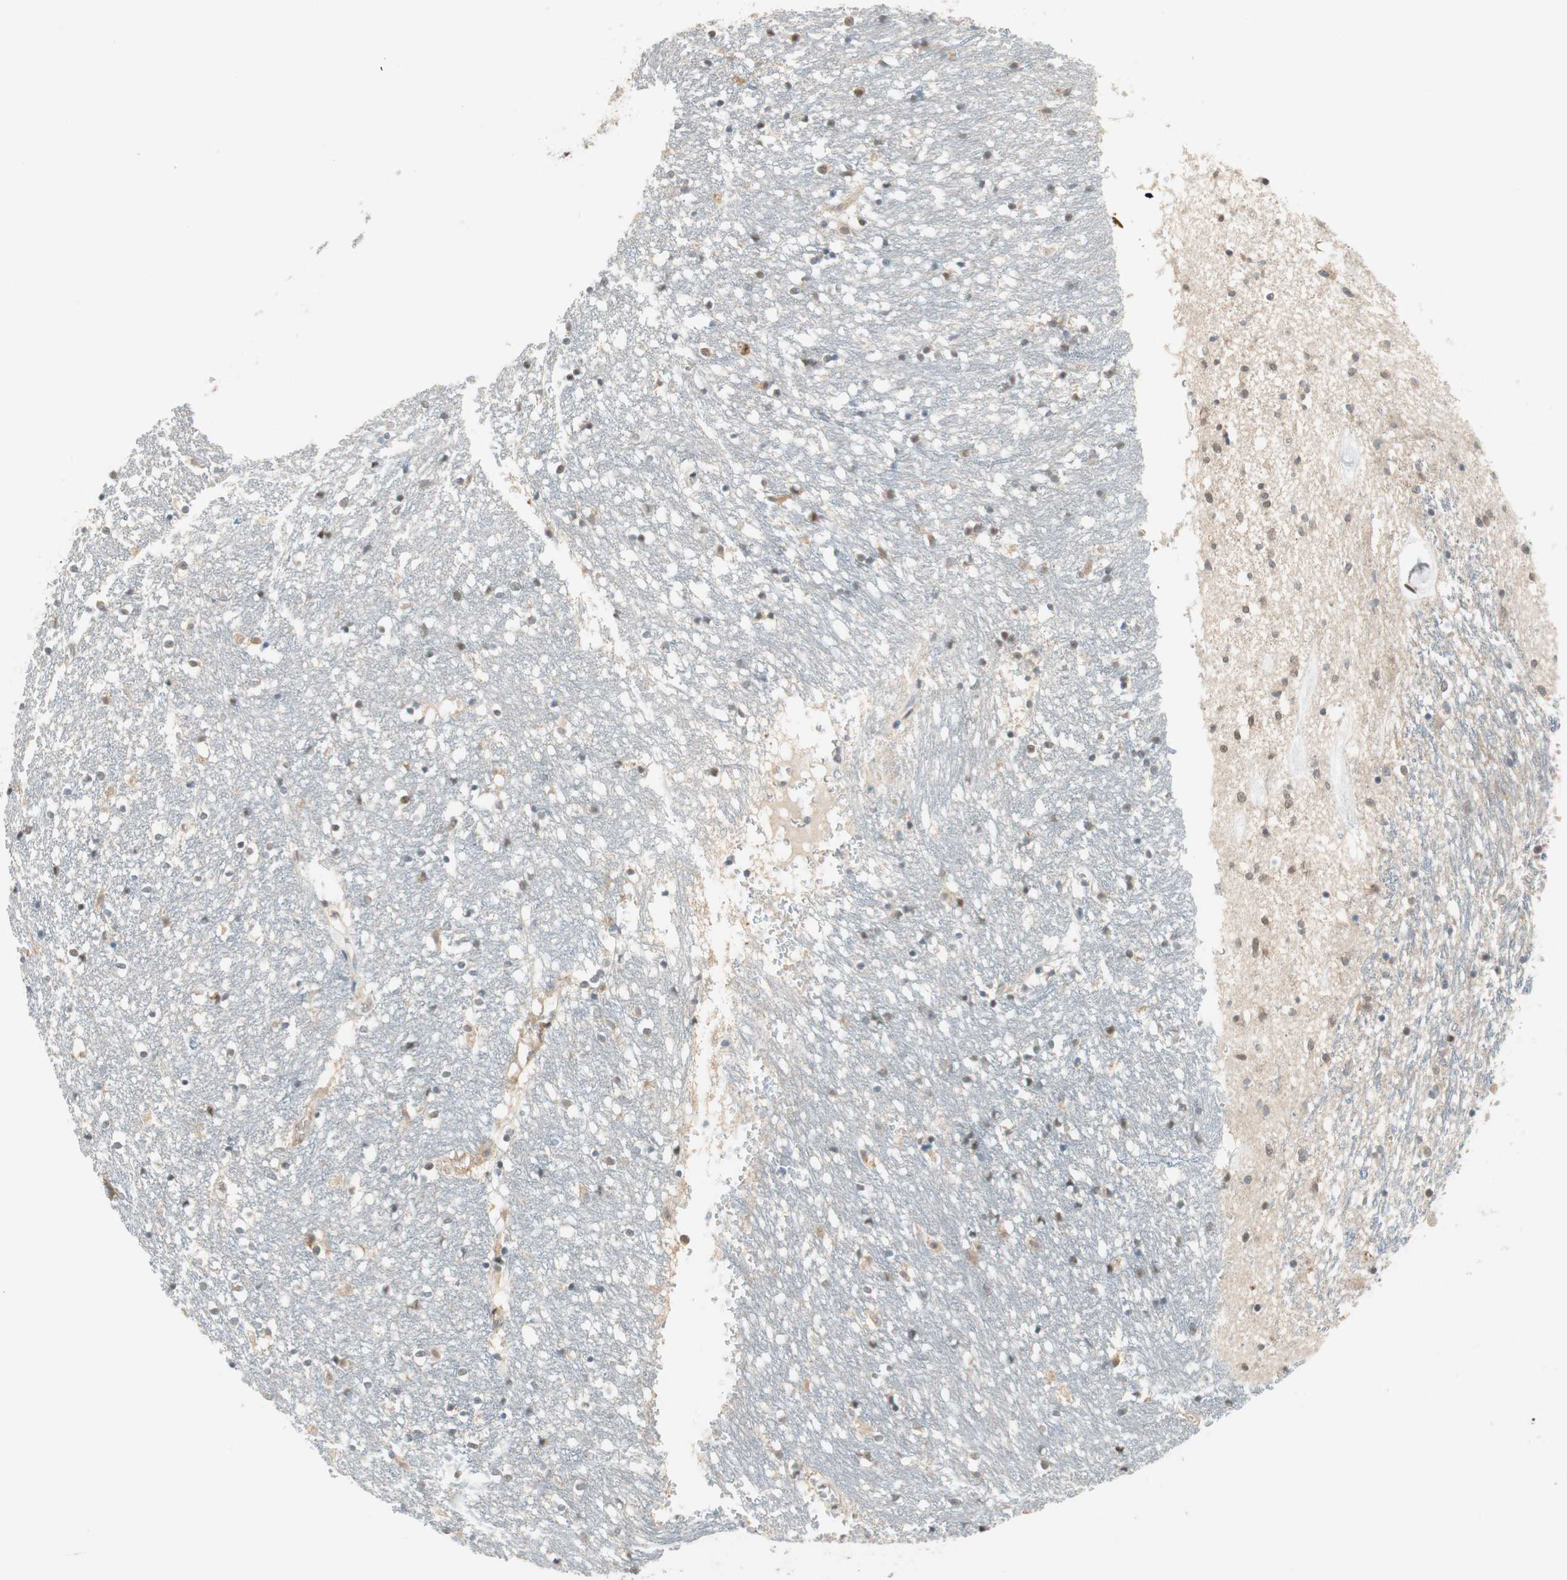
{"staining": {"intensity": "weak", "quantity": "25%-75%", "location": "cytoplasmic/membranous,nuclear"}, "tissue": "caudate", "cell_type": "Glial cells", "image_type": "normal", "snomed": [{"axis": "morphology", "description": "Normal tissue, NOS"}, {"axis": "topography", "description": "Lateral ventricle wall"}], "caption": "The immunohistochemical stain labels weak cytoplasmic/membranous,nuclear positivity in glial cells of unremarkable caudate.", "gene": "PSMD8", "patient": {"sex": "female", "age": 54}}